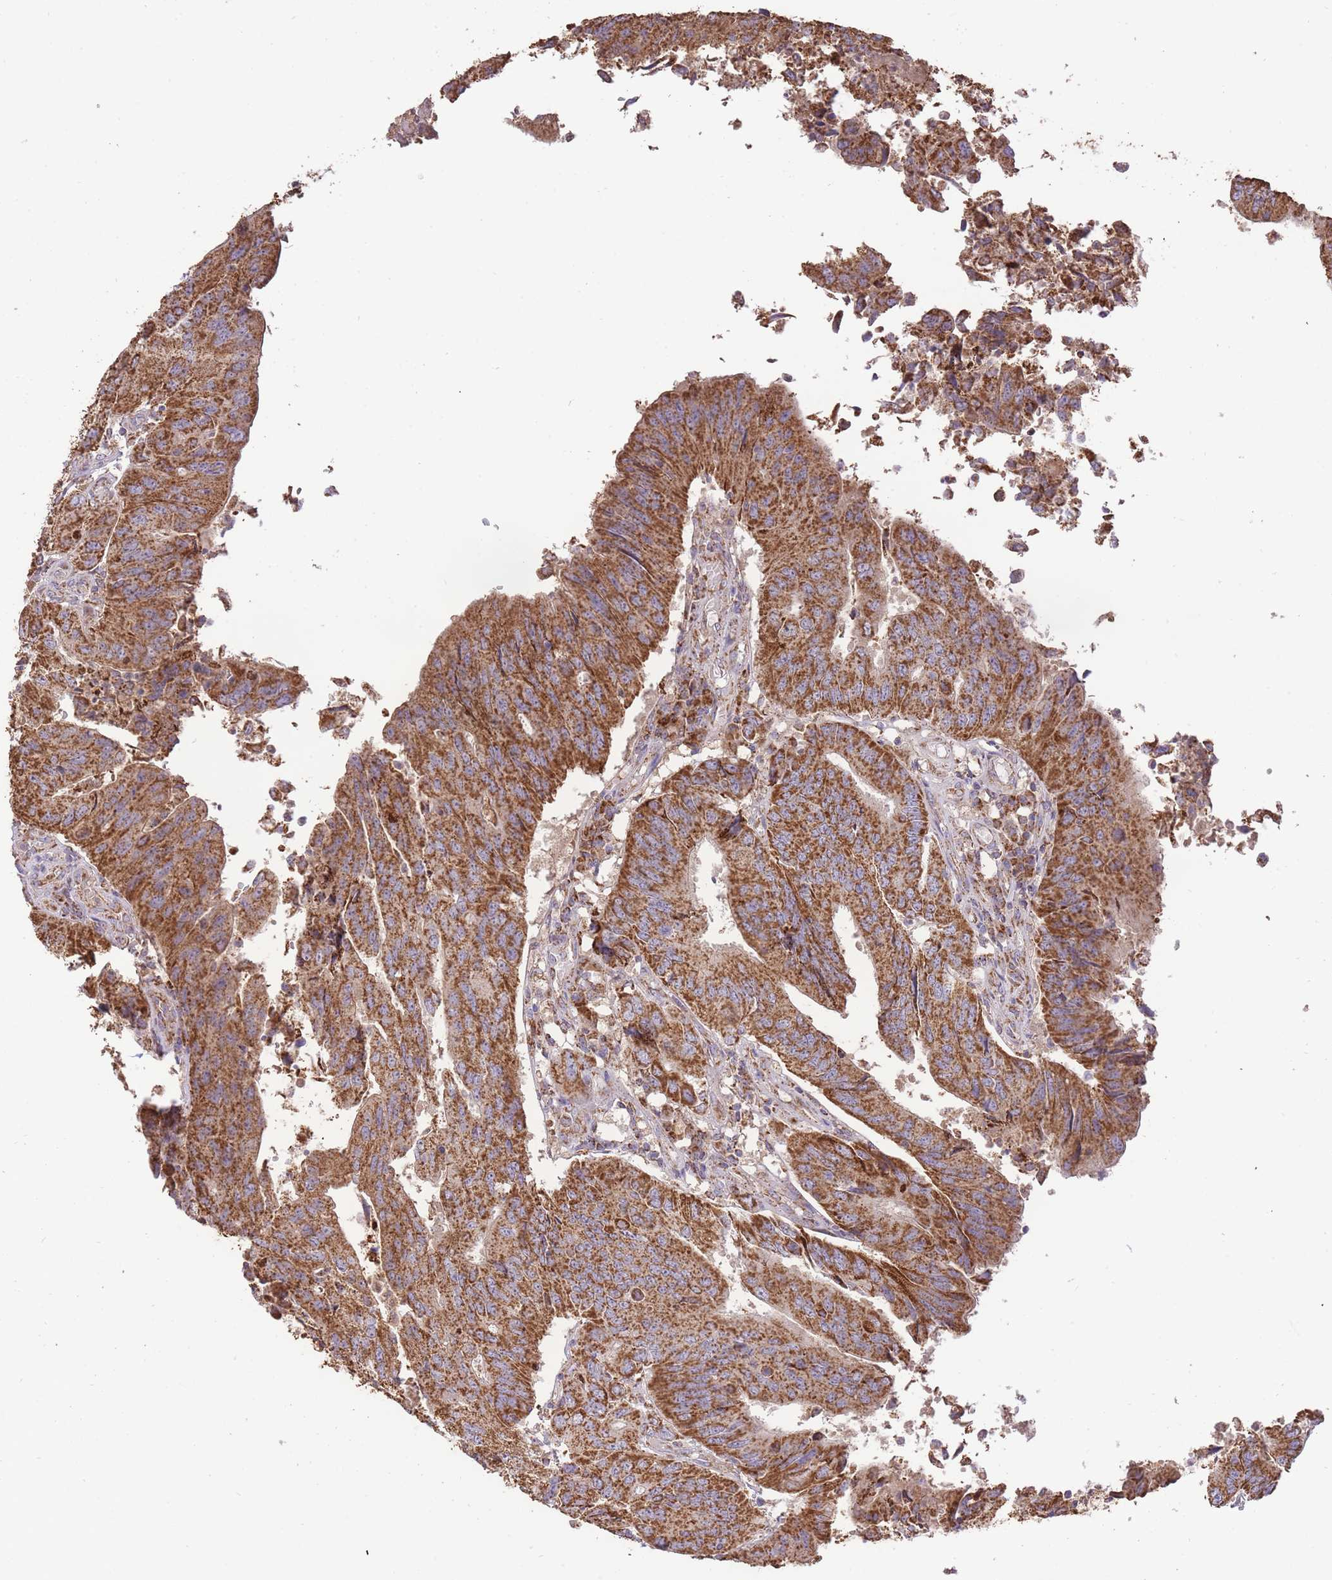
{"staining": {"intensity": "strong", "quantity": ">75%", "location": "cytoplasmic/membranous"}, "tissue": "colorectal cancer", "cell_type": "Tumor cells", "image_type": "cancer", "snomed": [{"axis": "morphology", "description": "Adenocarcinoma, NOS"}, {"axis": "topography", "description": "Colon"}], "caption": "Immunohistochemistry of colorectal cancer (adenocarcinoma) exhibits high levels of strong cytoplasmic/membranous positivity in approximately >75% of tumor cells. (DAB IHC with brightfield microscopy, high magnification).", "gene": "PREP", "patient": {"sex": "female", "age": 67}}